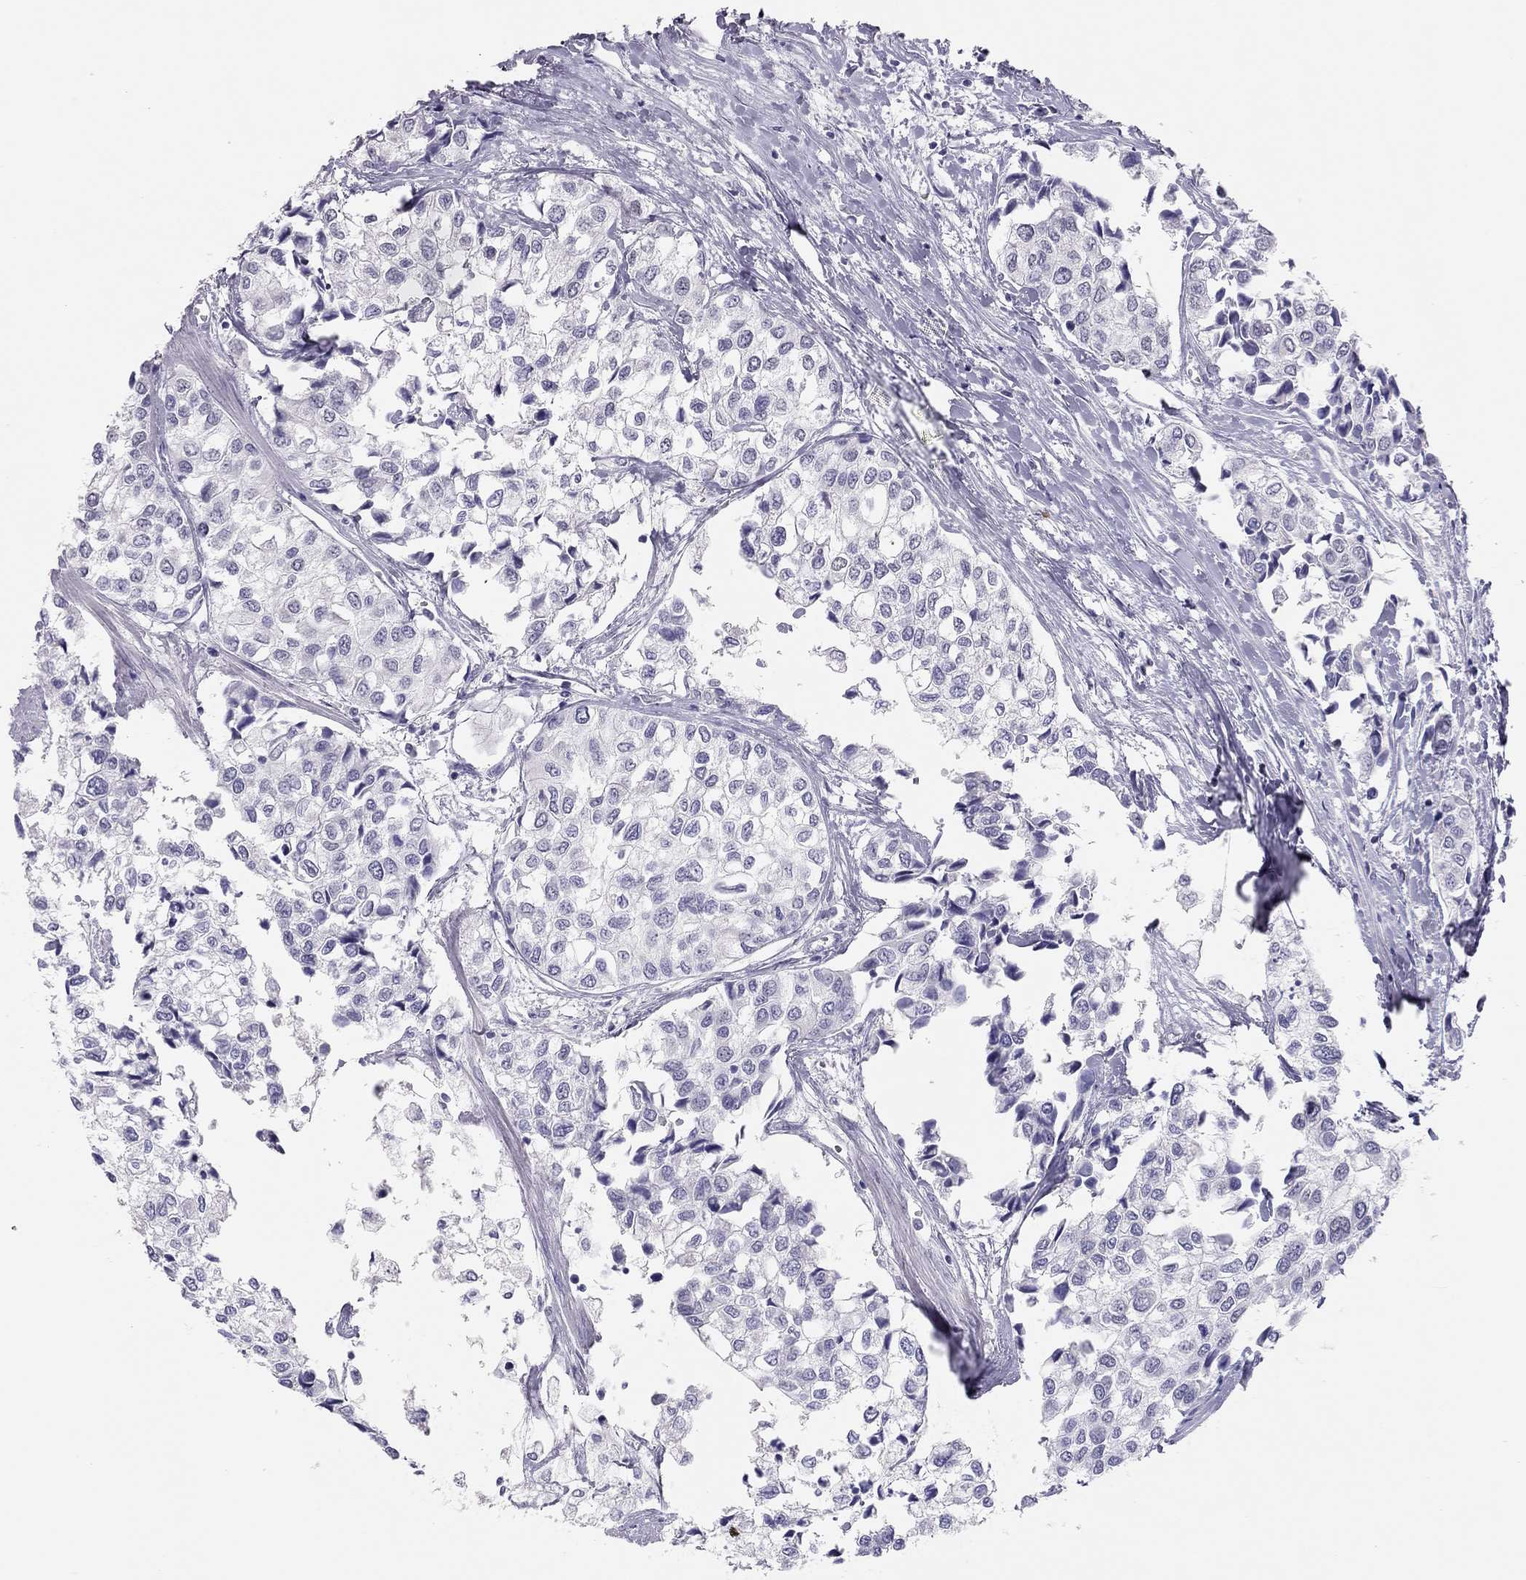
{"staining": {"intensity": "negative", "quantity": "none", "location": "none"}, "tissue": "urothelial cancer", "cell_type": "Tumor cells", "image_type": "cancer", "snomed": [{"axis": "morphology", "description": "Urothelial carcinoma, High grade"}, {"axis": "topography", "description": "Urinary bladder"}], "caption": "Protein analysis of urothelial cancer demonstrates no significant staining in tumor cells. Nuclei are stained in blue.", "gene": "PHOX2A", "patient": {"sex": "male", "age": 73}}